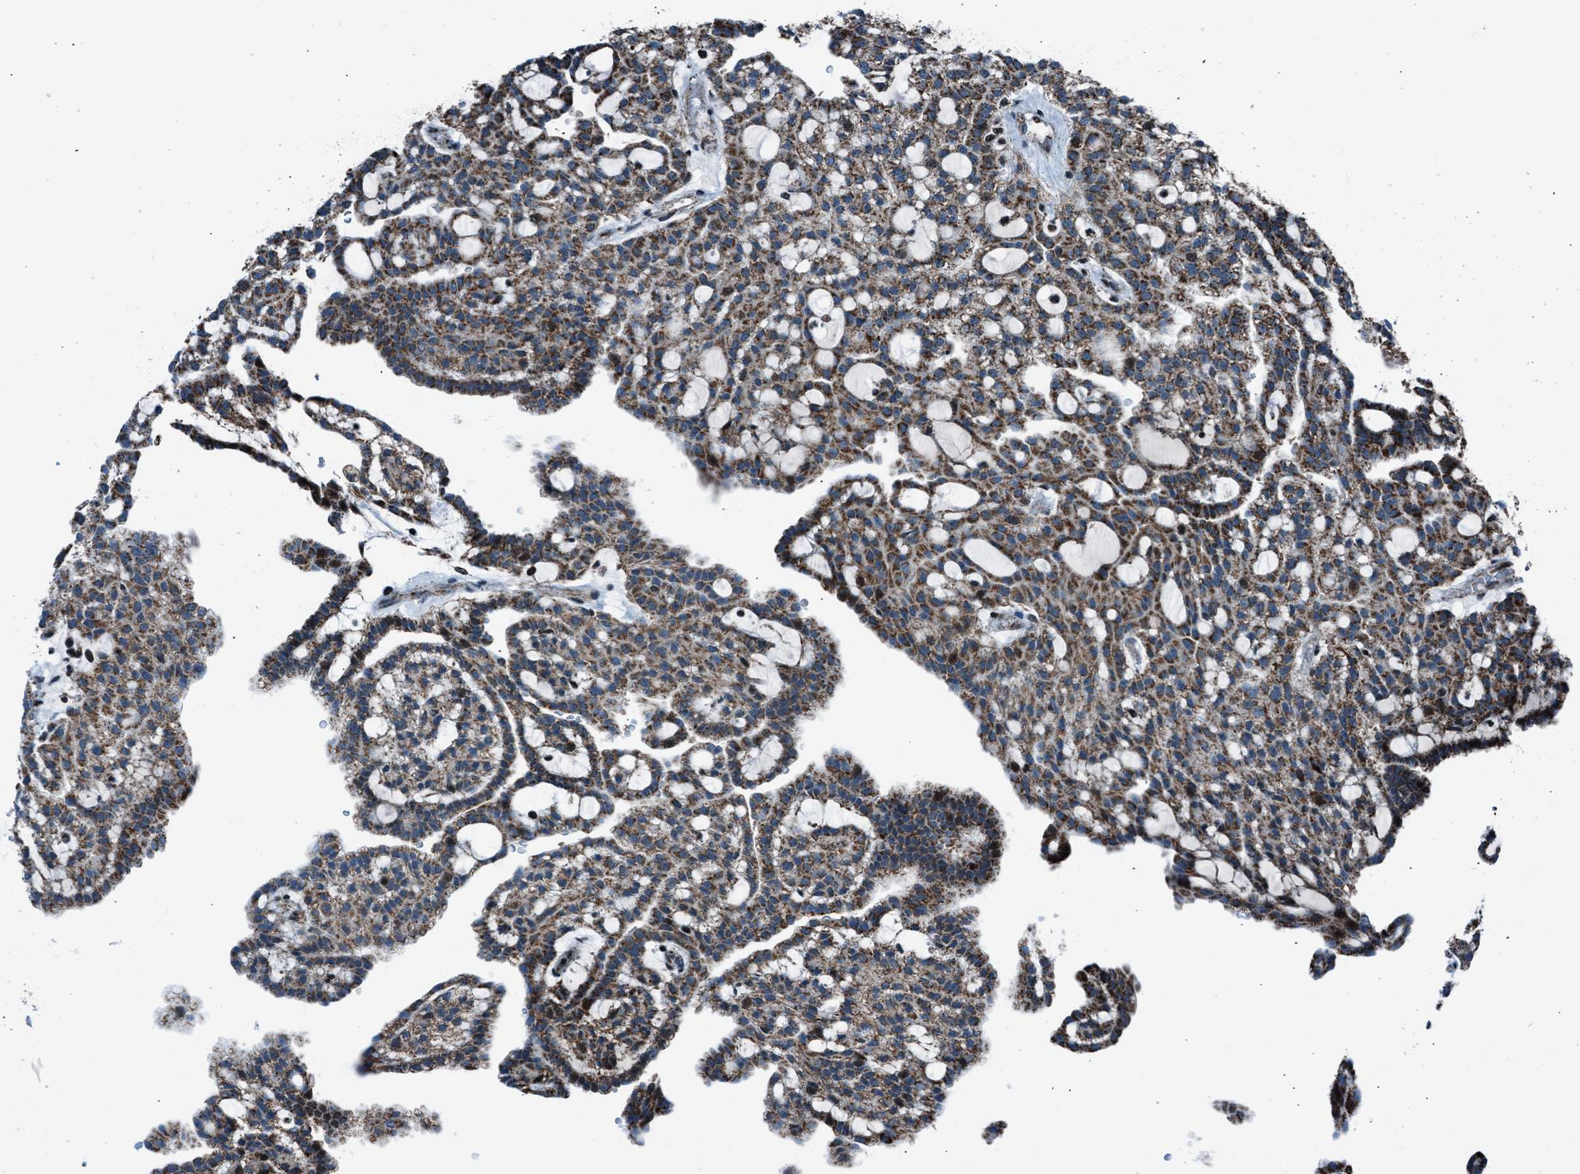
{"staining": {"intensity": "moderate", "quantity": ">75%", "location": "cytoplasmic/membranous"}, "tissue": "renal cancer", "cell_type": "Tumor cells", "image_type": "cancer", "snomed": [{"axis": "morphology", "description": "Adenocarcinoma, NOS"}, {"axis": "topography", "description": "Kidney"}], "caption": "Protein expression analysis of renal cancer (adenocarcinoma) displays moderate cytoplasmic/membranous staining in approximately >75% of tumor cells.", "gene": "MORC3", "patient": {"sex": "male", "age": 63}}